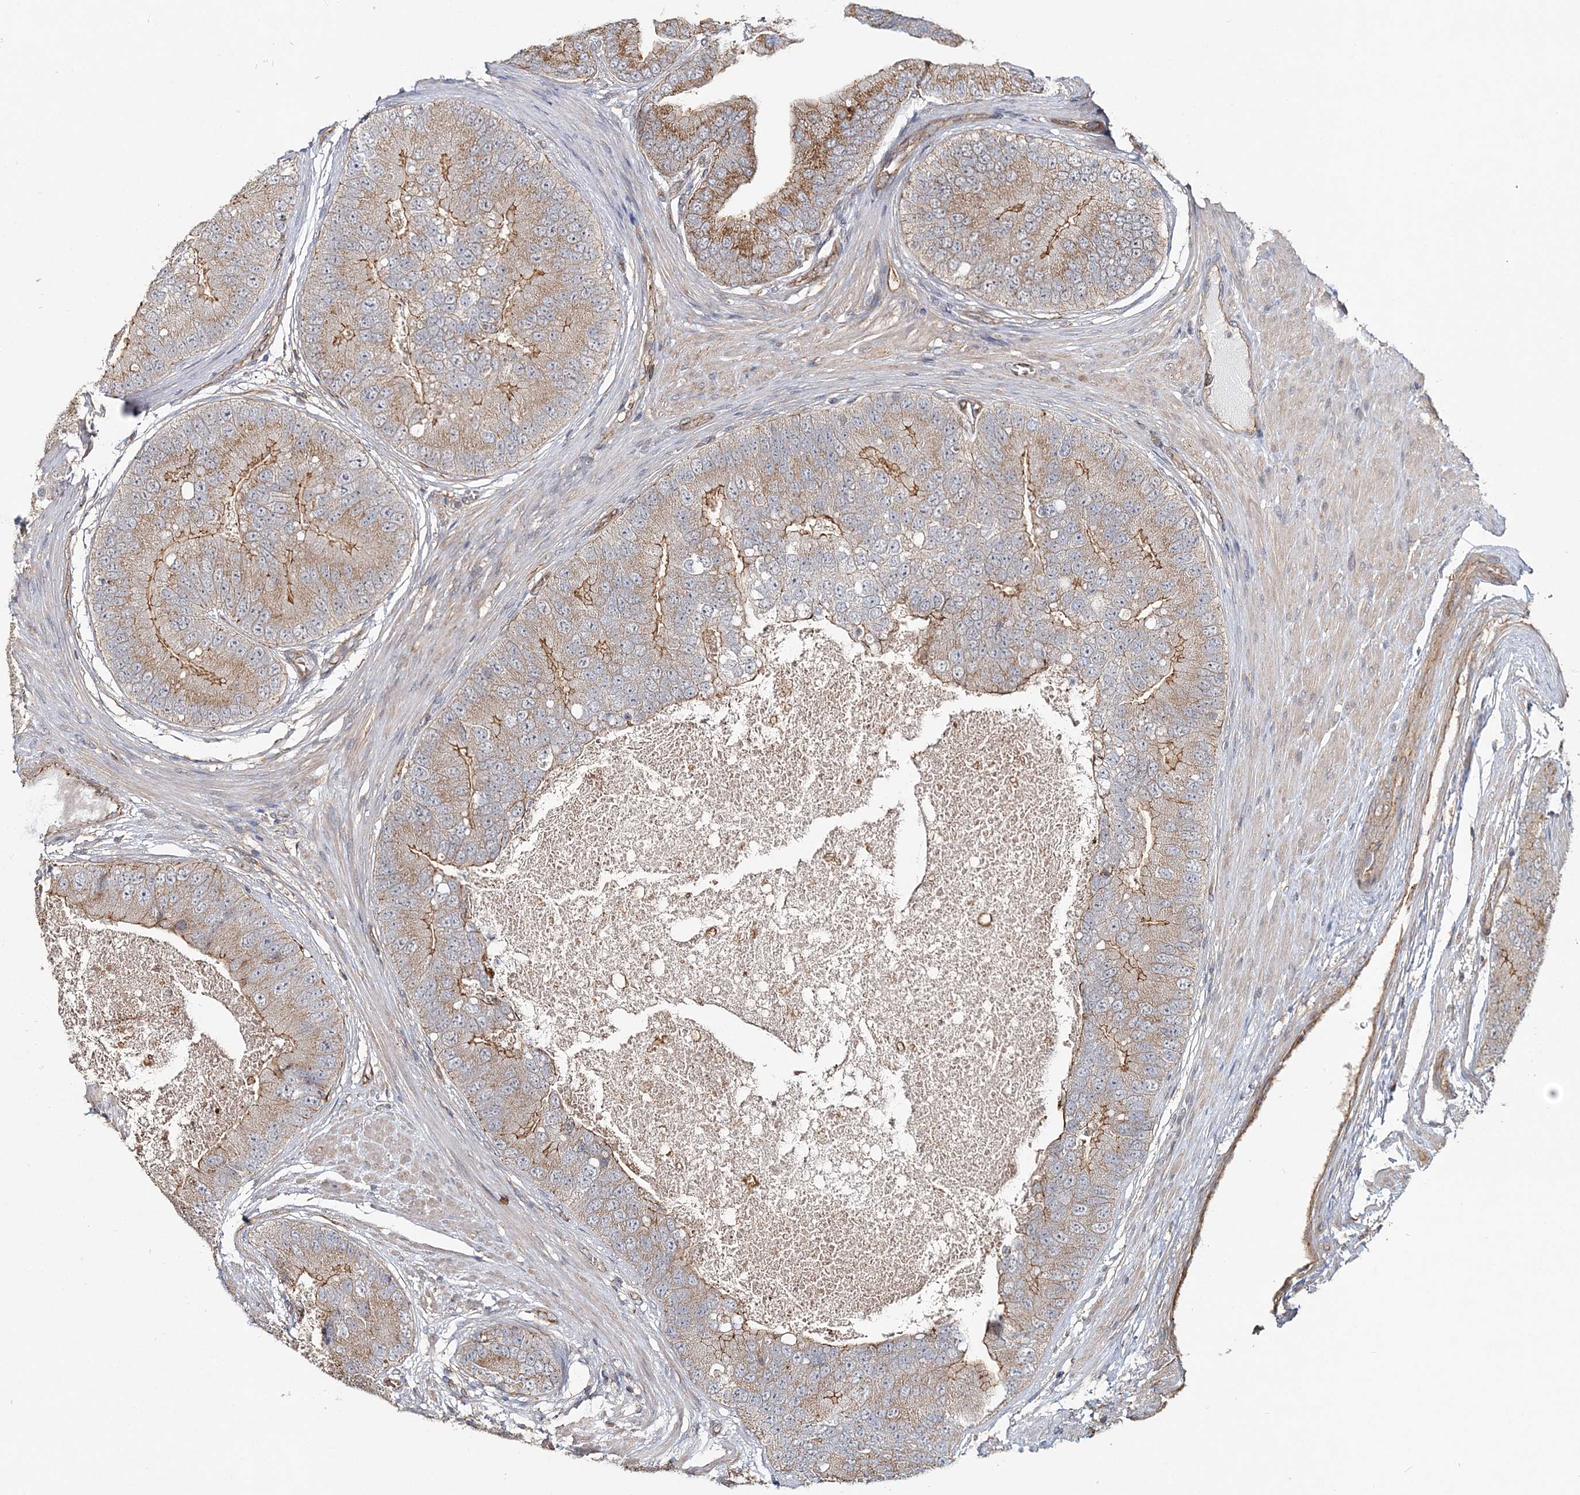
{"staining": {"intensity": "moderate", "quantity": "25%-75%", "location": "cytoplasmic/membranous"}, "tissue": "prostate cancer", "cell_type": "Tumor cells", "image_type": "cancer", "snomed": [{"axis": "morphology", "description": "Adenocarcinoma, High grade"}, {"axis": "topography", "description": "Prostate"}], "caption": "Immunohistochemistry (IHC) (DAB (3,3'-diaminobenzidine)) staining of human prostate cancer displays moderate cytoplasmic/membranous protein positivity in about 25%-75% of tumor cells.", "gene": "MAT2B", "patient": {"sex": "male", "age": 70}}